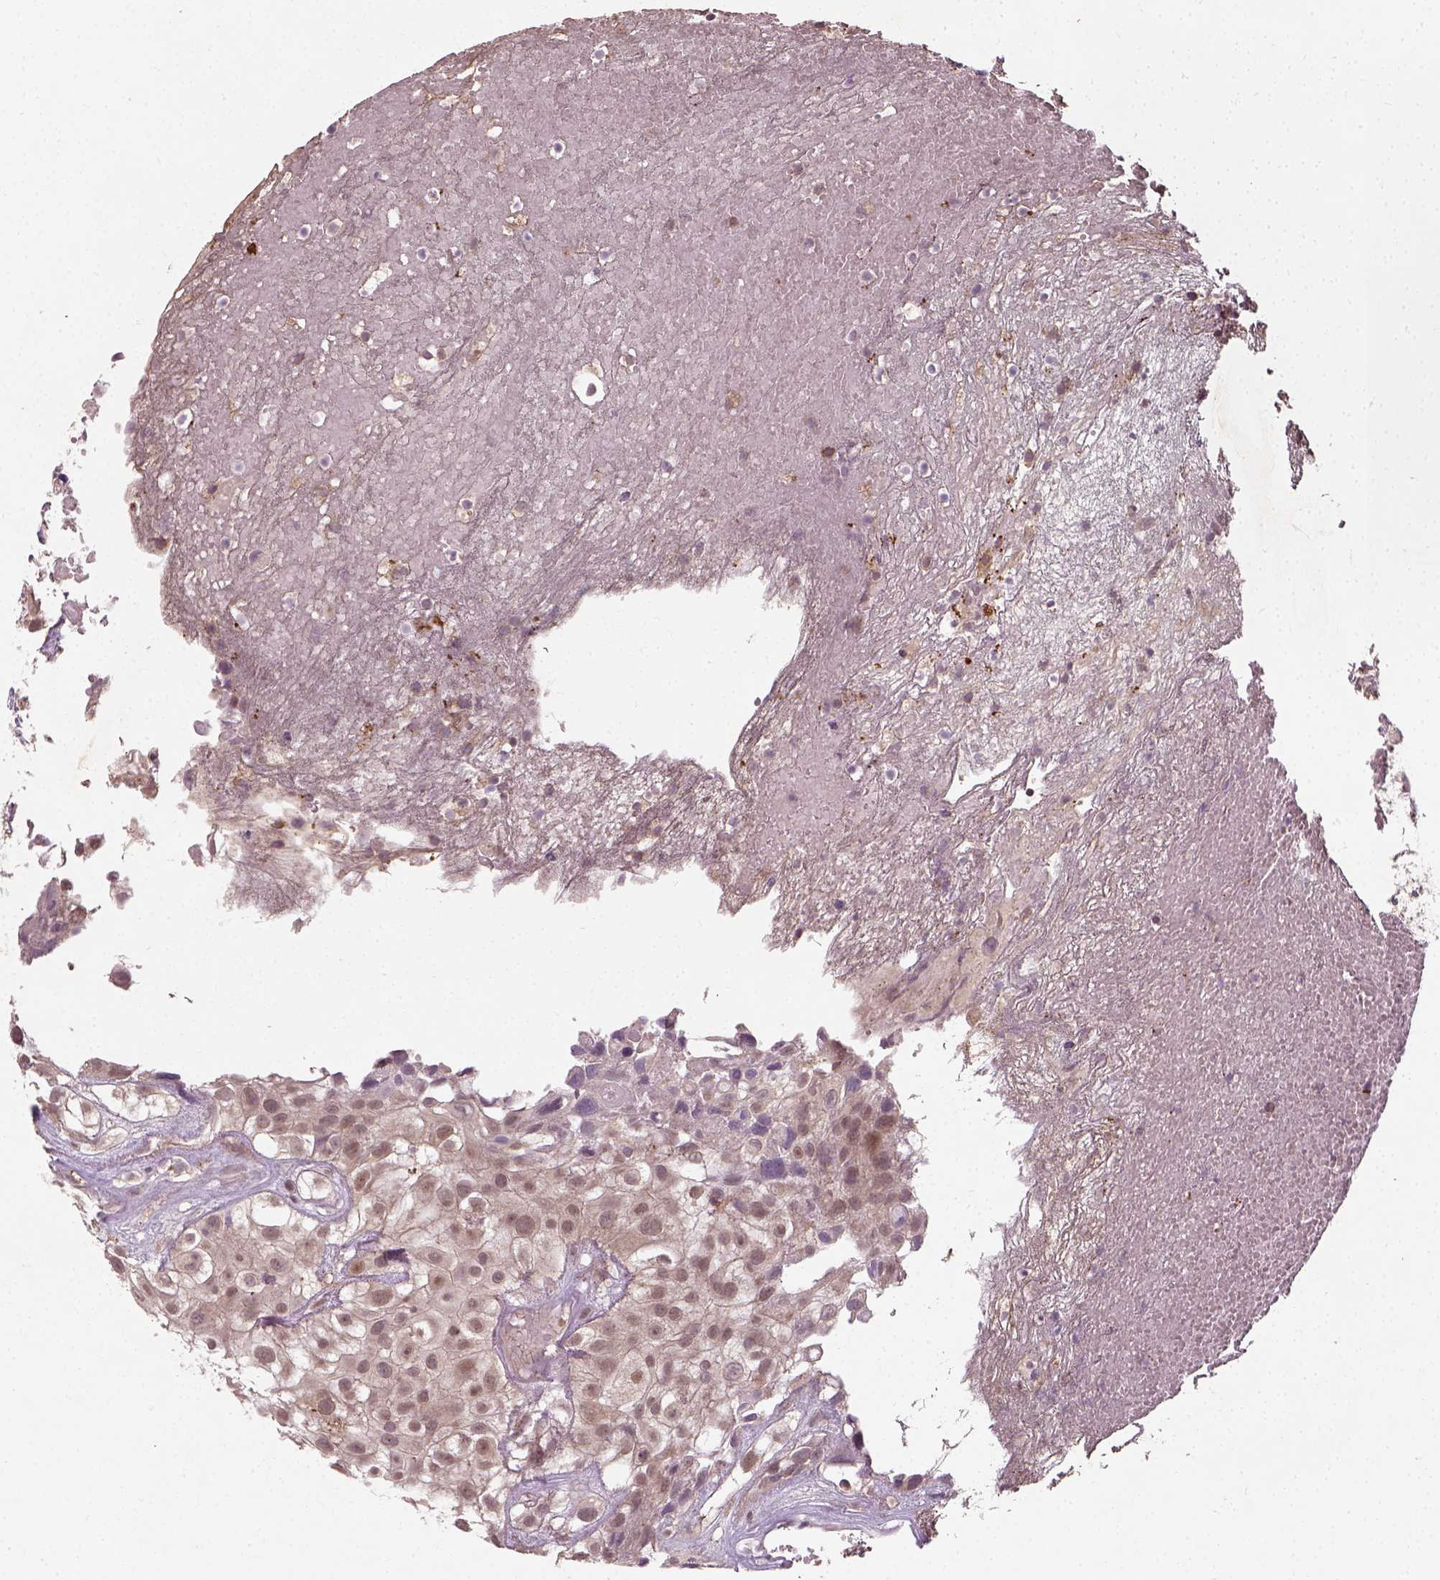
{"staining": {"intensity": "negative", "quantity": "none", "location": "none"}, "tissue": "urothelial cancer", "cell_type": "Tumor cells", "image_type": "cancer", "snomed": [{"axis": "morphology", "description": "Urothelial carcinoma, High grade"}, {"axis": "topography", "description": "Urinary bladder"}], "caption": "The histopathology image shows no staining of tumor cells in urothelial cancer. (Immunohistochemistry, brightfield microscopy, high magnification).", "gene": "CAMKK1", "patient": {"sex": "male", "age": 56}}